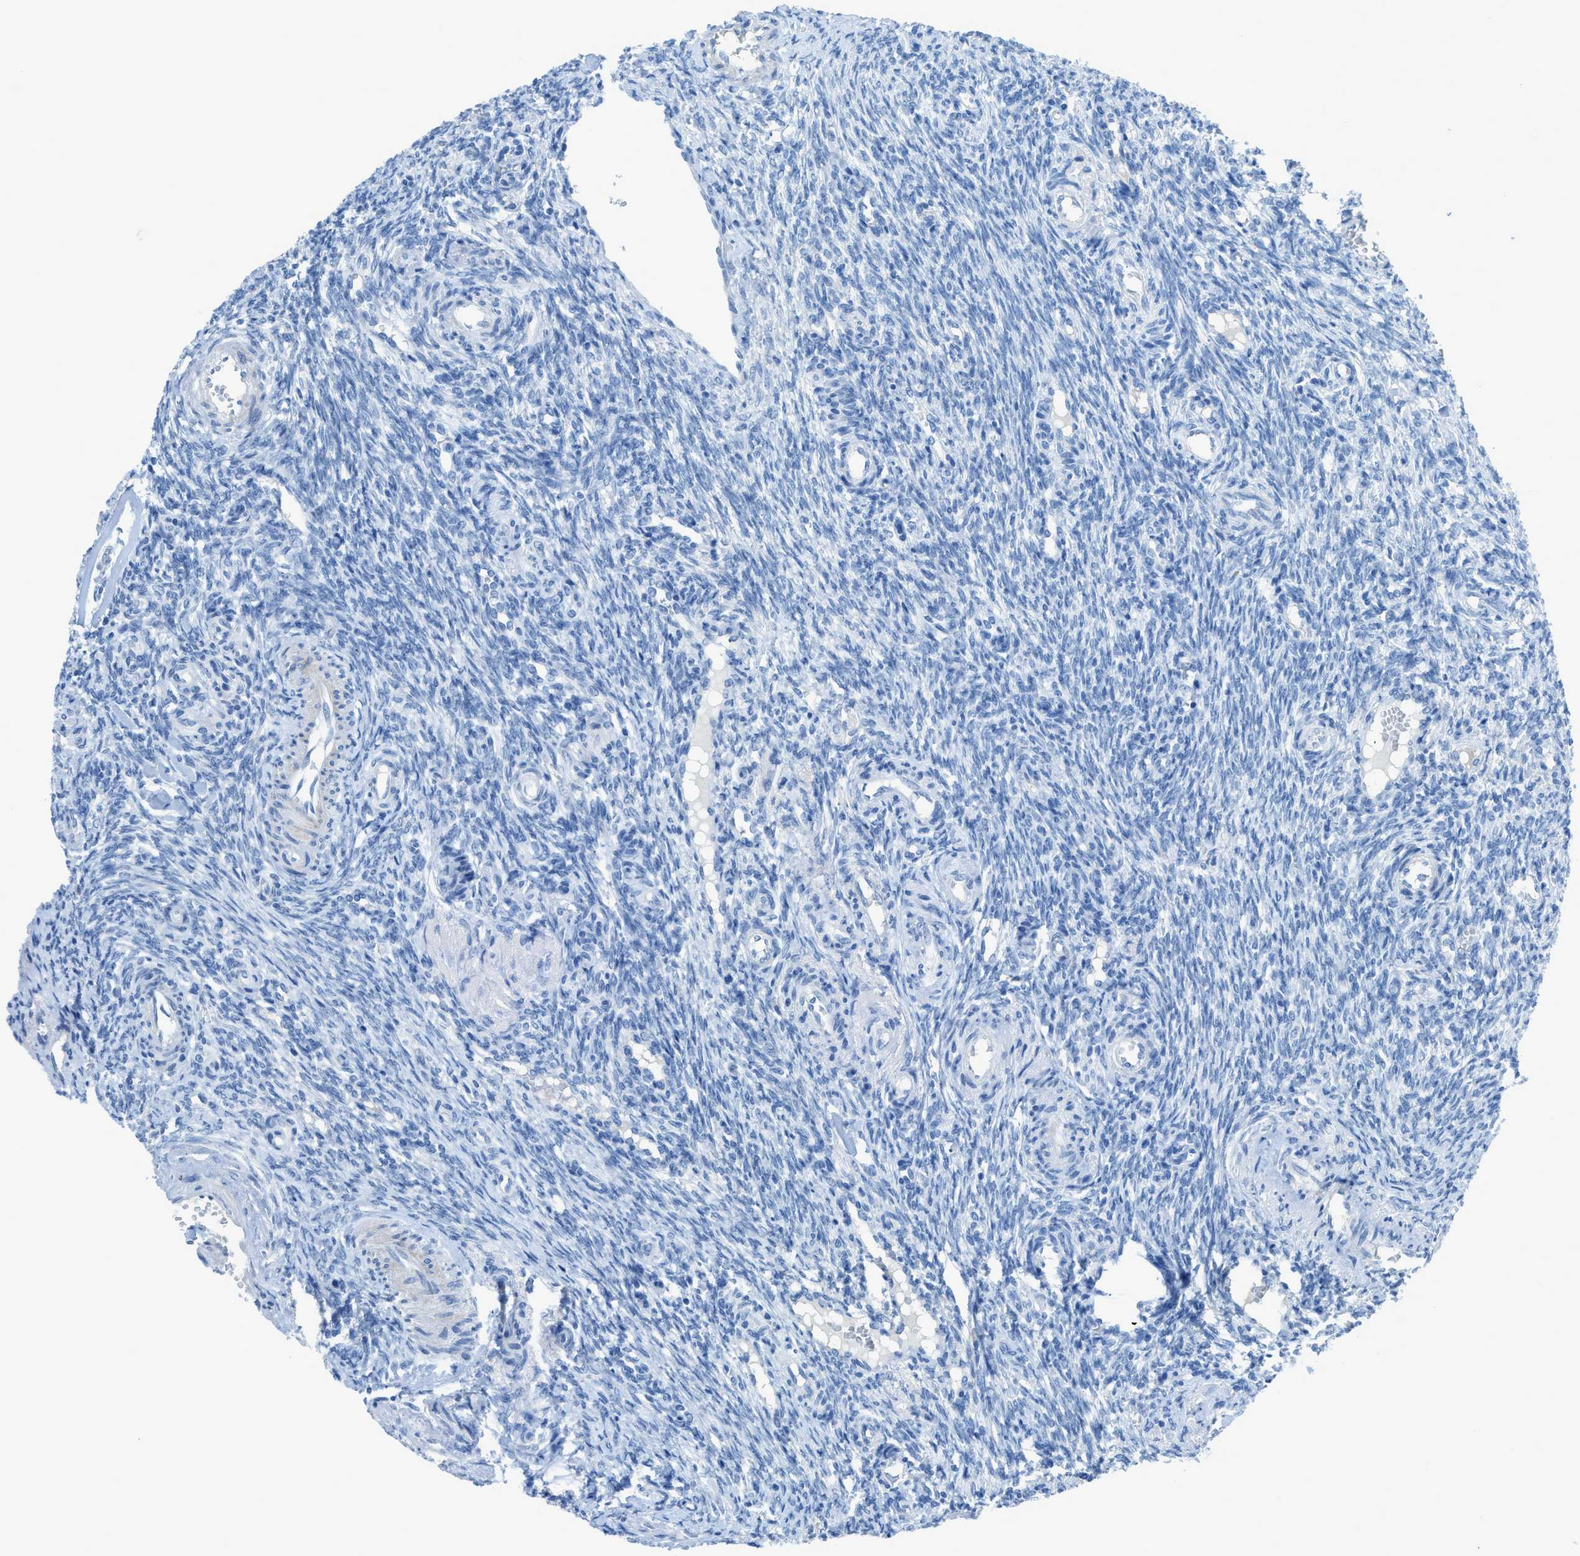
{"staining": {"intensity": "negative", "quantity": "none", "location": "none"}, "tissue": "ovary", "cell_type": "Follicle cells", "image_type": "normal", "snomed": [{"axis": "morphology", "description": "Normal tissue, NOS"}, {"axis": "topography", "description": "Ovary"}], "caption": "High power microscopy photomicrograph of an IHC image of benign ovary, revealing no significant staining in follicle cells. Nuclei are stained in blue.", "gene": "ACAN", "patient": {"sex": "female", "age": 41}}